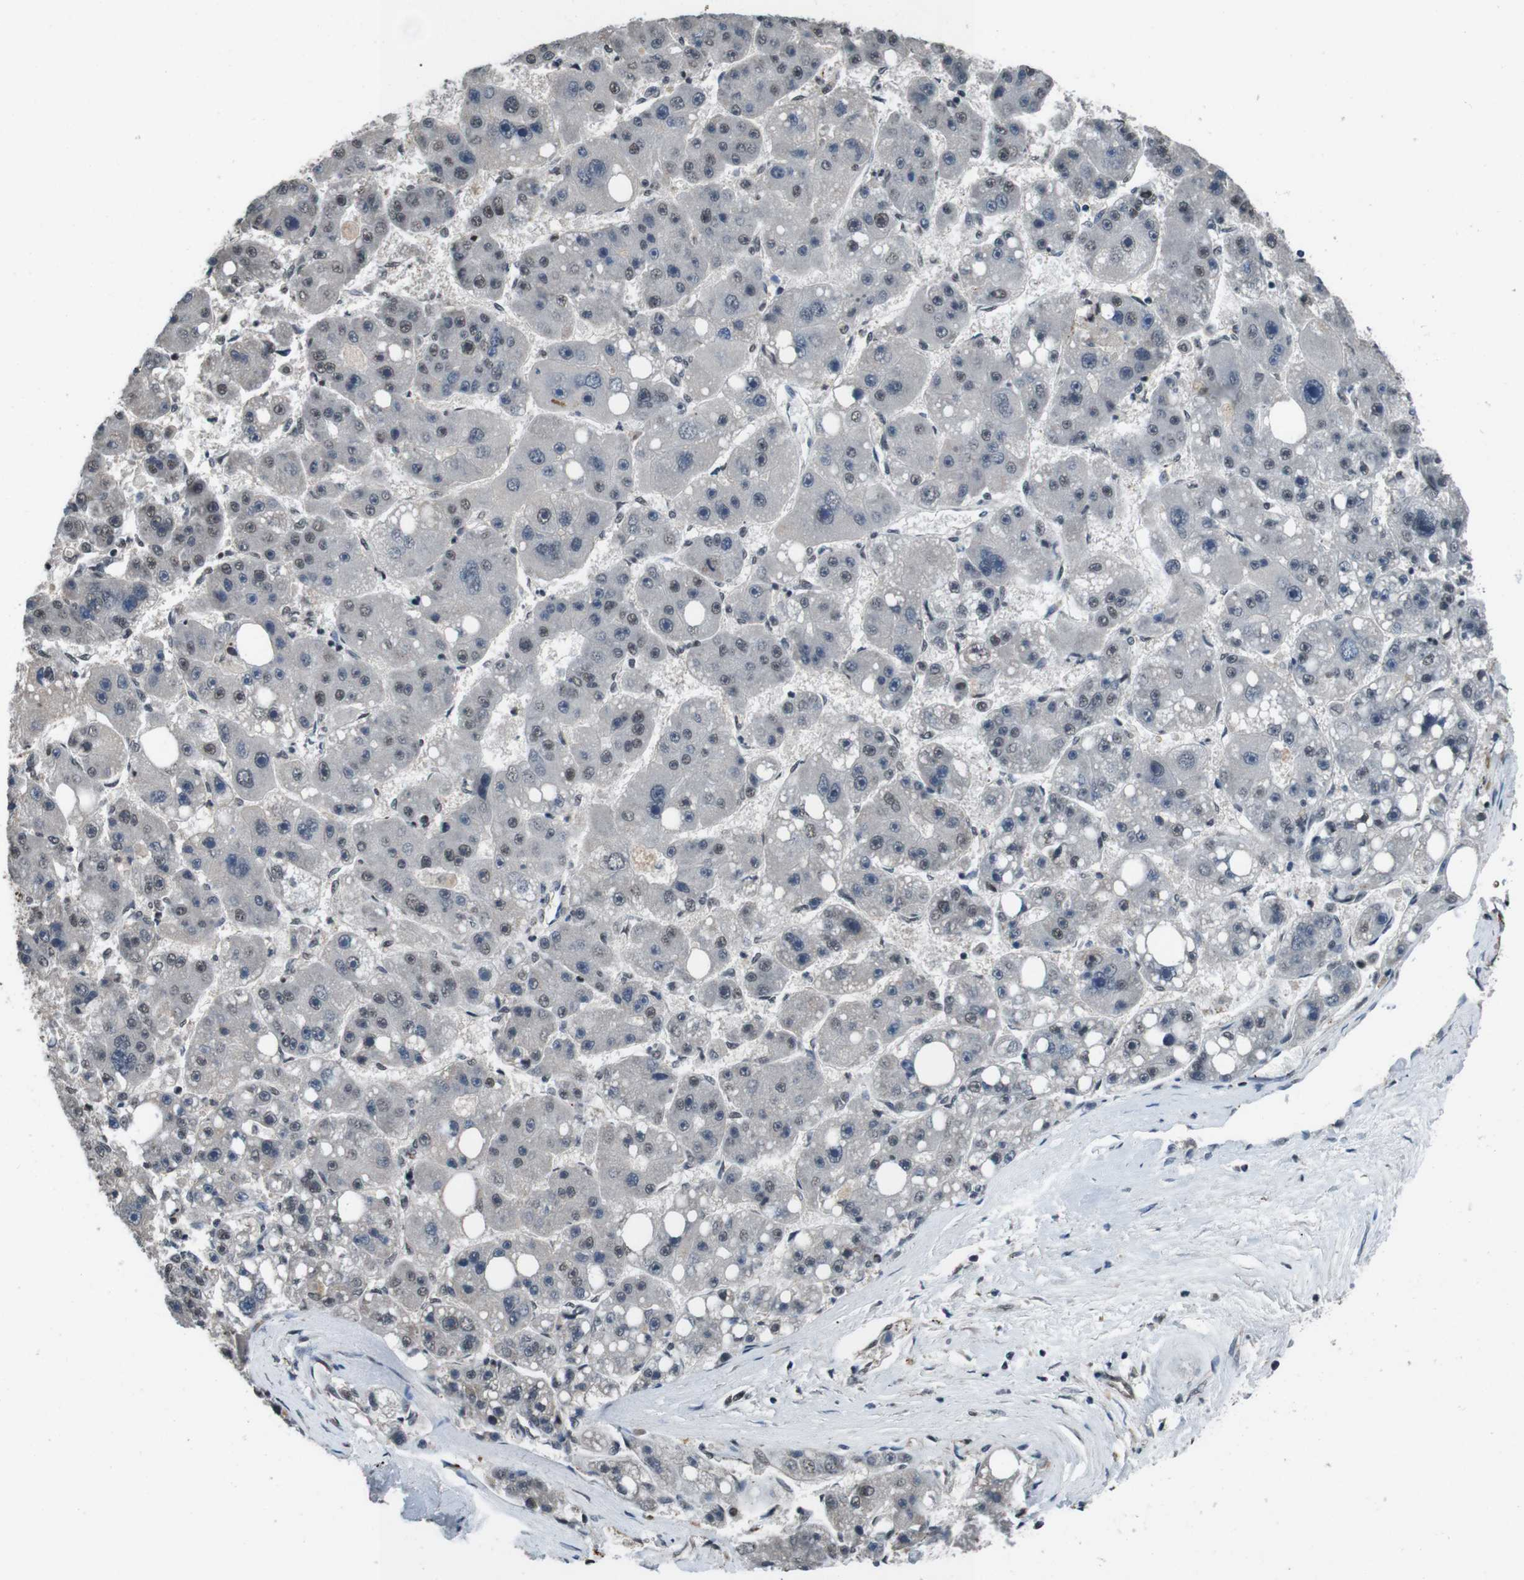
{"staining": {"intensity": "weak", "quantity": "25%-75%", "location": "nuclear"}, "tissue": "liver cancer", "cell_type": "Tumor cells", "image_type": "cancer", "snomed": [{"axis": "morphology", "description": "Carcinoma, Hepatocellular, NOS"}, {"axis": "topography", "description": "Liver"}], "caption": "There is low levels of weak nuclear expression in tumor cells of liver hepatocellular carcinoma, as demonstrated by immunohistochemical staining (brown color).", "gene": "NR4A2", "patient": {"sex": "female", "age": 61}}